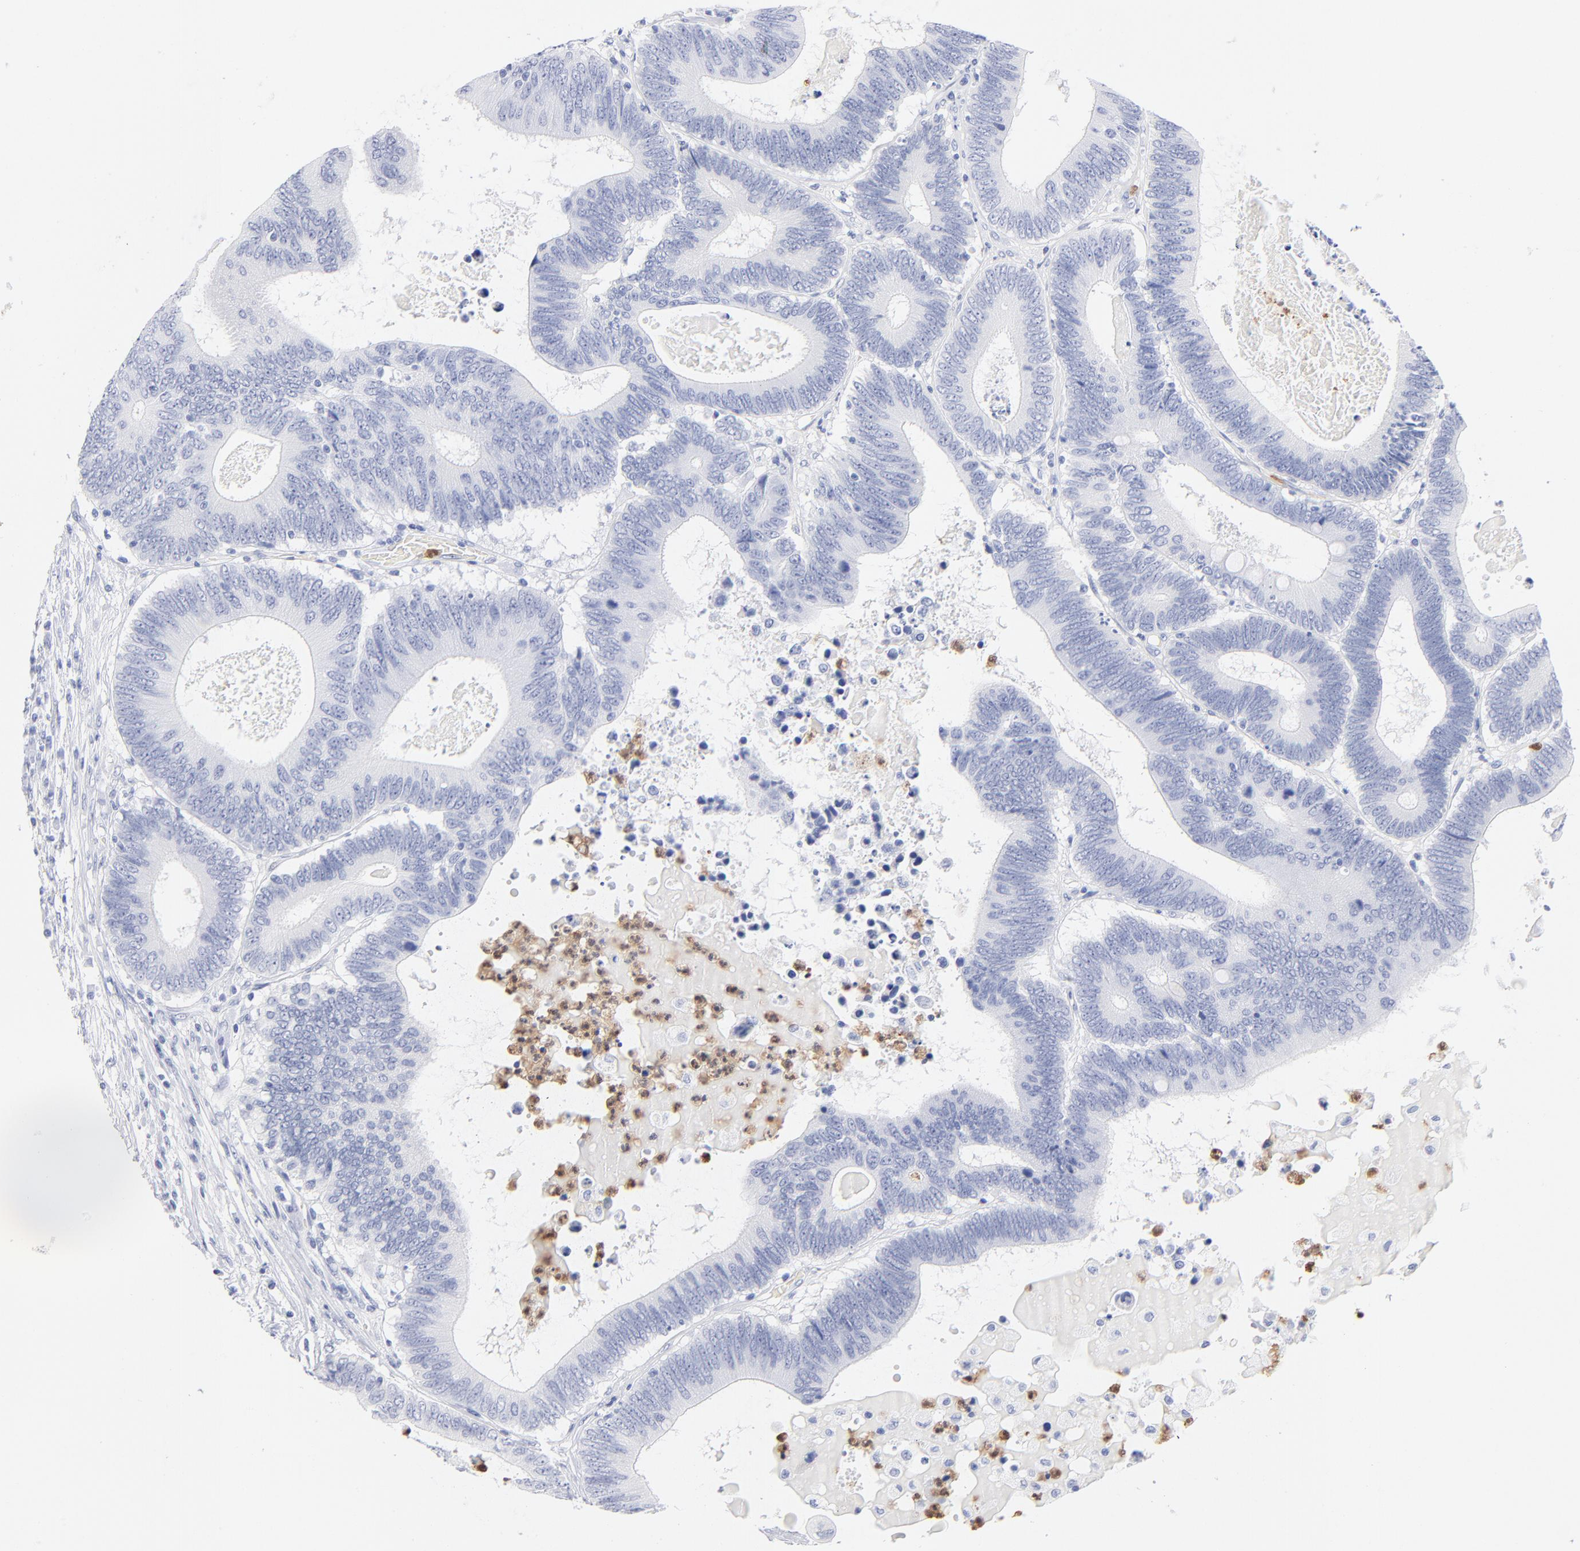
{"staining": {"intensity": "negative", "quantity": "none", "location": "none"}, "tissue": "colorectal cancer", "cell_type": "Tumor cells", "image_type": "cancer", "snomed": [{"axis": "morphology", "description": "Adenocarcinoma, NOS"}, {"axis": "topography", "description": "Colon"}], "caption": "IHC of human colorectal cancer (adenocarcinoma) demonstrates no staining in tumor cells. (Immunohistochemistry, brightfield microscopy, high magnification).", "gene": "ARG1", "patient": {"sex": "female", "age": 78}}